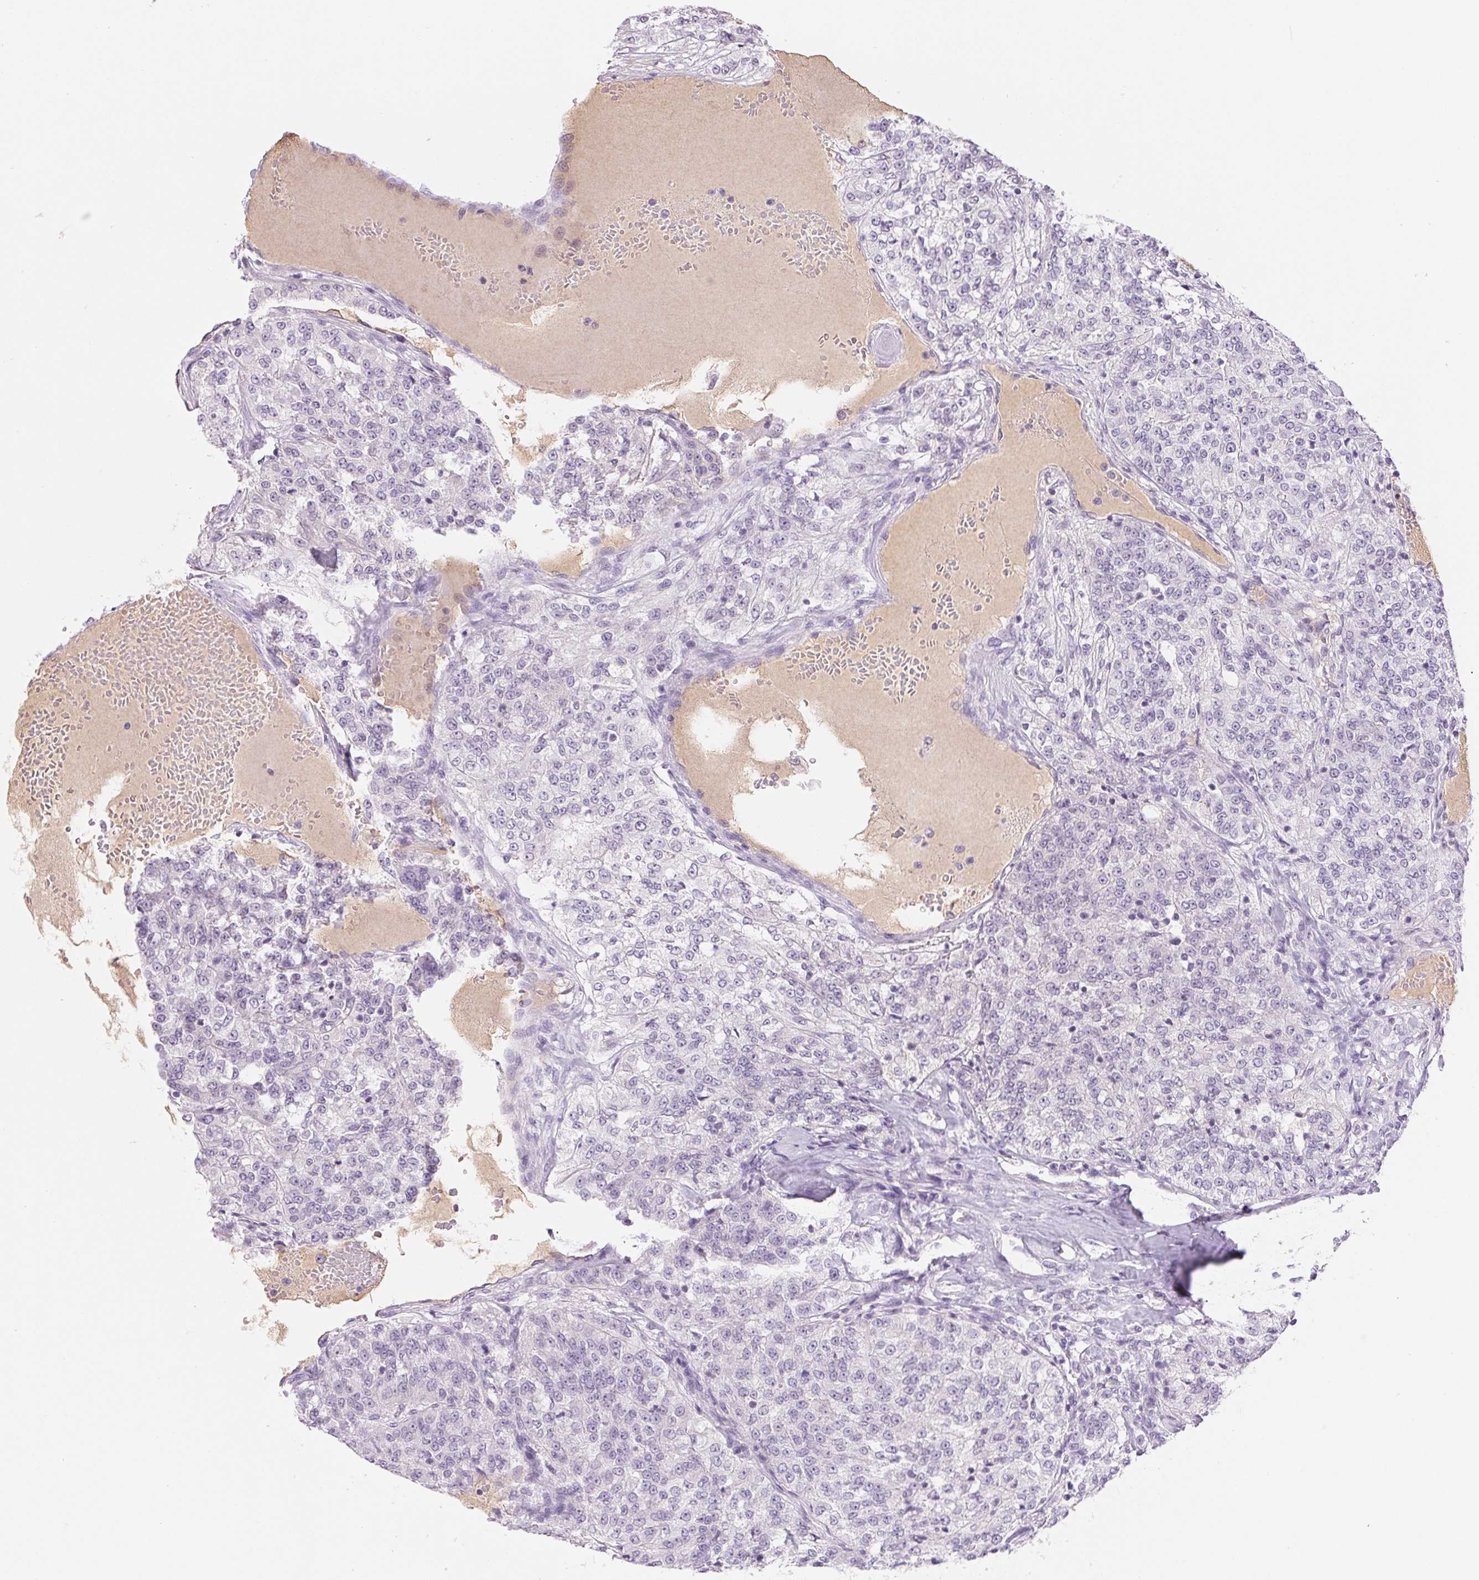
{"staining": {"intensity": "negative", "quantity": "none", "location": "none"}, "tissue": "renal cancer", "cell_type": "Tumor cells", "image_type": "cancer", "snomed": [{"axis": "morphology", "description": "Adenocarcinoma, NOS"}, {"axis": "topography", "description": "Kidney"}], "caption": "This is an IHC photomicrograph of human renal adenocarcinoma. There is no expression in tumor cells.", "gene": "IFIT1B", "patient": {"sex": "female", "age": 63}}